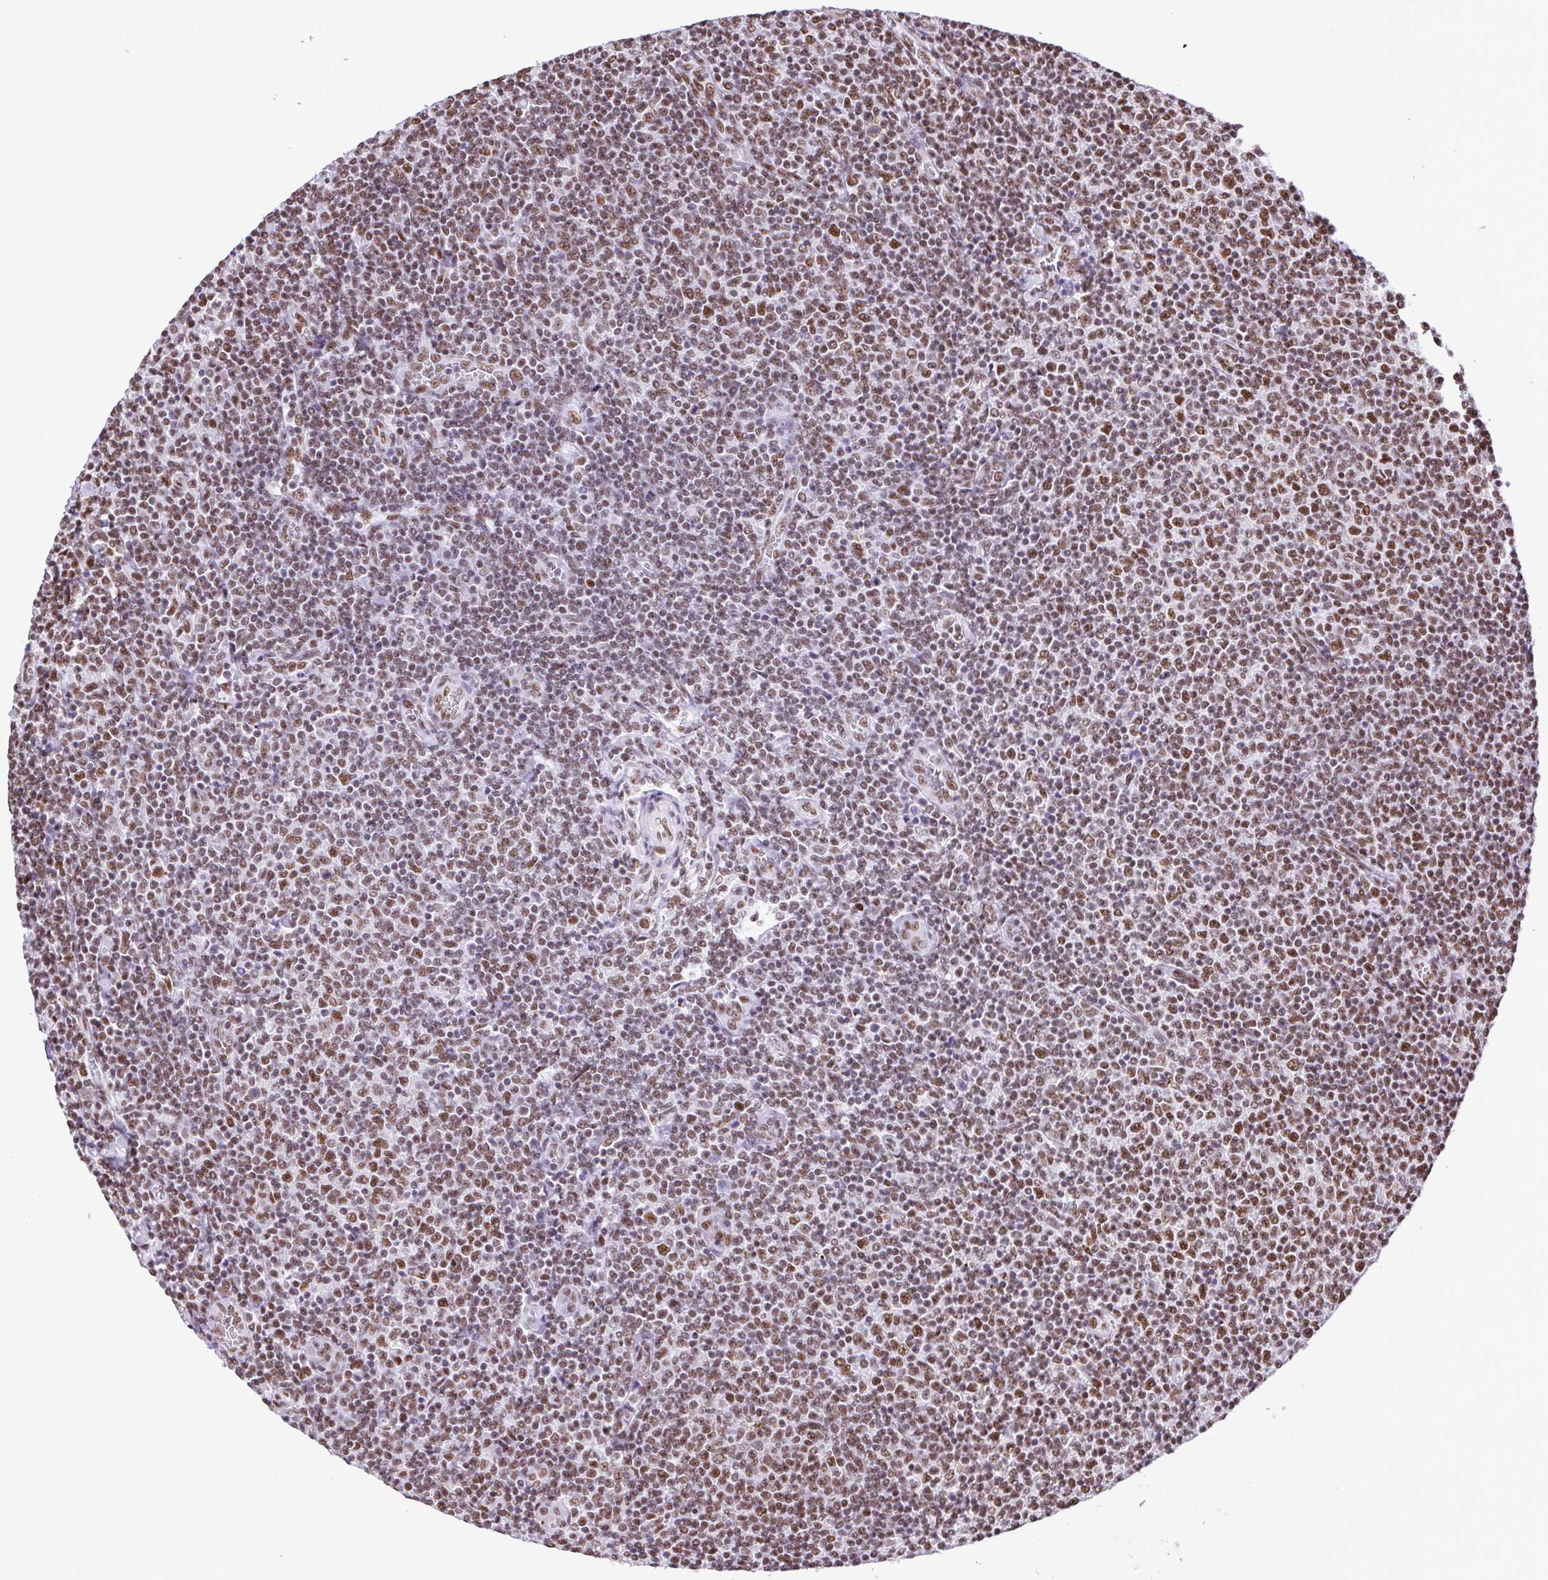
{"staining": {"intensity": "moderate", "quantity": ">75%", "location": "nuclear"}, "tissue": "lymphoma", "cell_type": "Tumor cells", "image_type": "cancer", "snomed": [{"axis": "morphology", "description": "Malignant lymphoma, non-Hodgkin's type, Low grade"}, {"axis": "topography", "description": "Lymph node"}], "caption": "Brown immunohistochemical staining in human malignant lymphoma, non-Hodgkin's type (low-grade) demonstrates moderate nuclear staining in approximately >75% of tumor cells. The staining was performed using DAB, with brown indicating positive protein expression. Nuclei are stained blue with hematoxylin.", "gene": "TRIM28", "patient": {"sex": "male", "age": 52}}